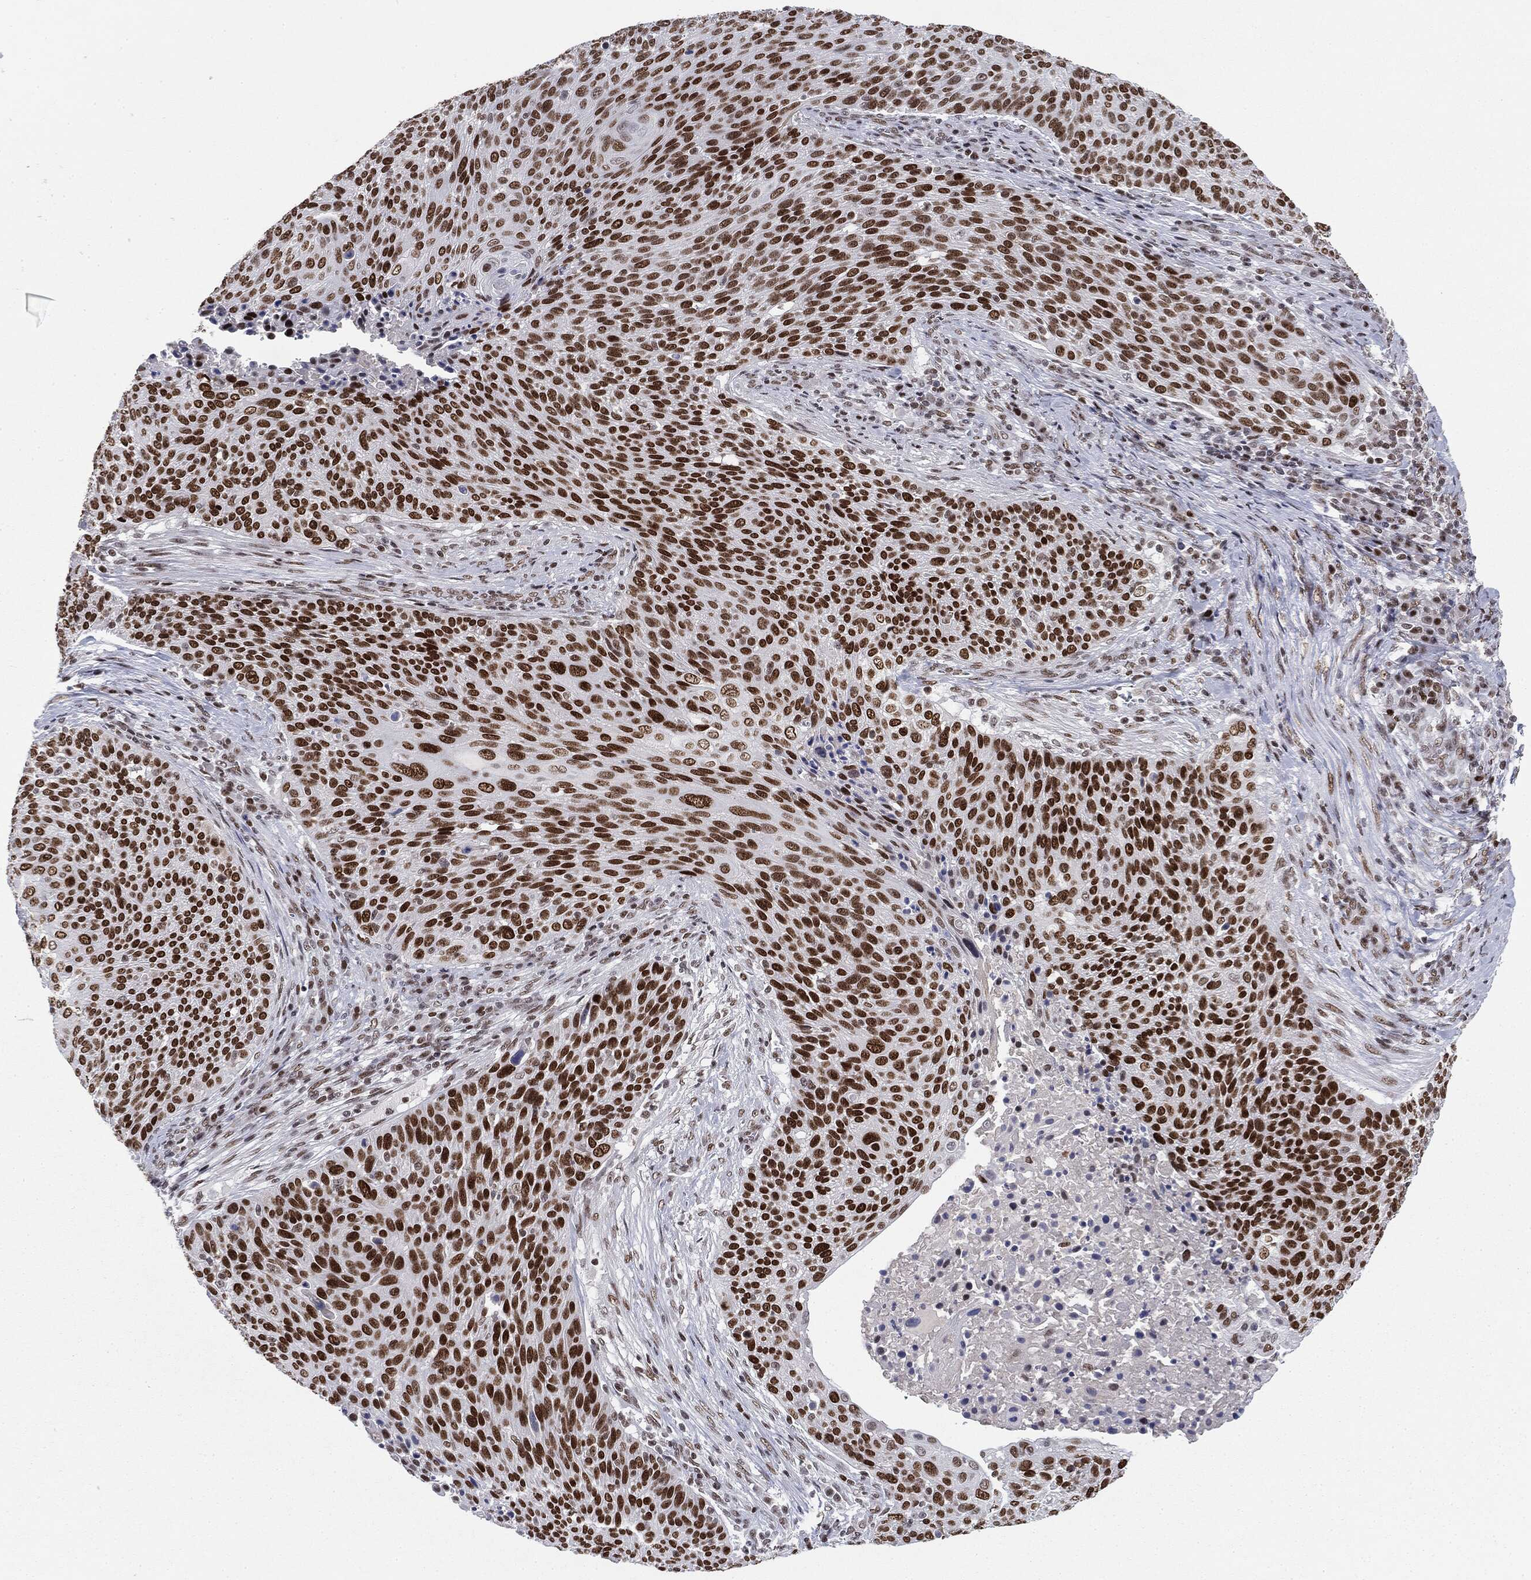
{"staining": {"intensity": "strong", "quantity": ">75%", "location": "nuclear"}, "tissue": "cervical cancer", "cell_type": "Tumor cells", "image_type": "cancer", "snomed": [{"axis": "morphology", "description": "Squamous cell carcinoma, NOS"}, {"axis": "topography", "description": "Cervix"}], "caption": "High-magnification brightfield microscopy of cervical cancer (squamous cell carcinoma) stained with DAB (brown) and counterstained with hematoxylin (blue). tumor cells exhibit strong nuclear positivity is identified in about>75% of cells.", "gene": "MDC1", "patient": {"sex": "female", "age": 31}}